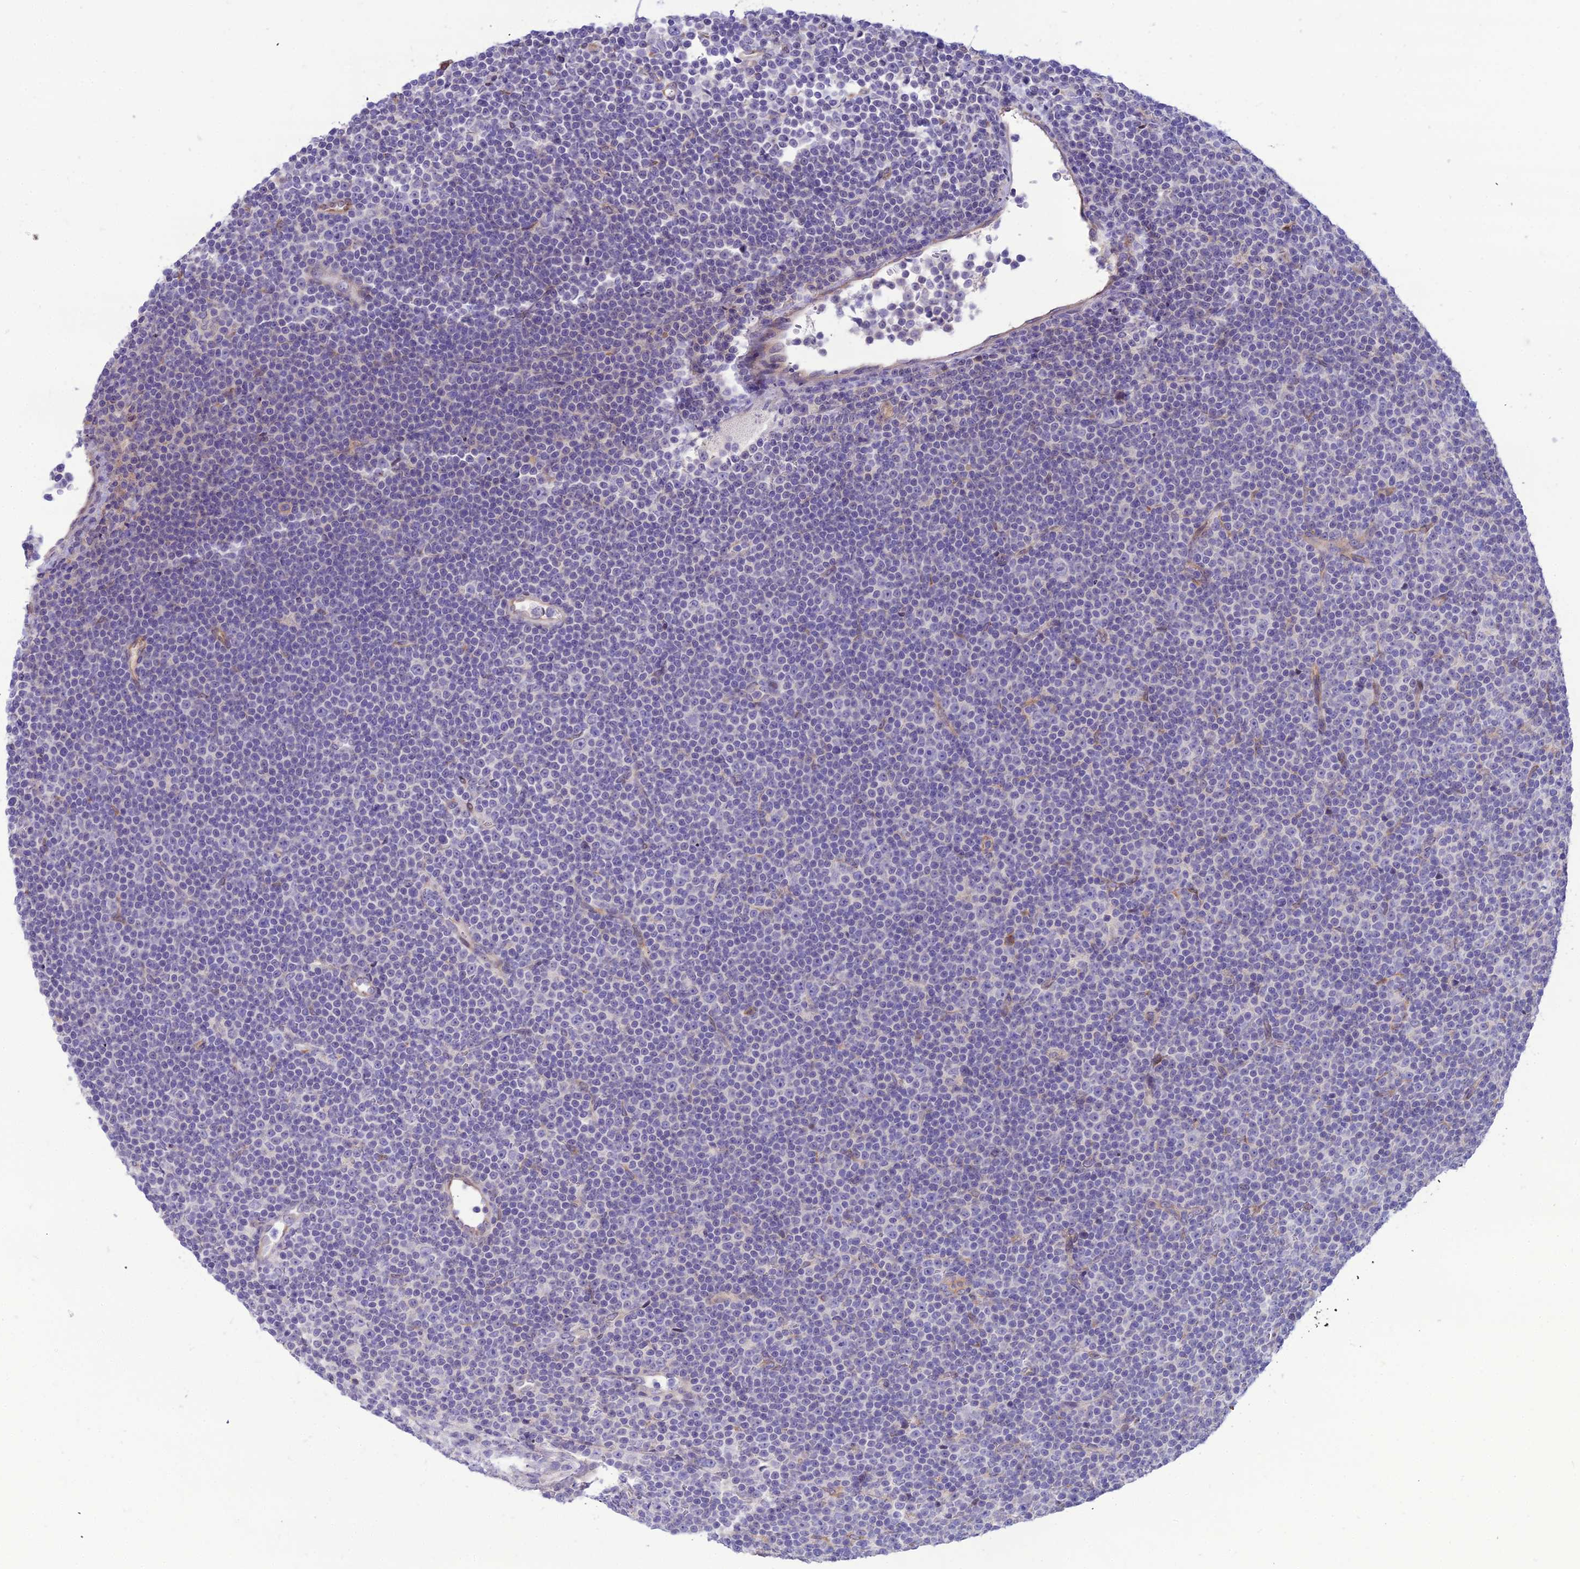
{"staining": {"intensity": "negative", "quantity": "none", "location": "none"}, "tissue": "lymphoma", "cell_type": "Tumor cells", "image_type": "cancer", "snomed": [{"axis": "morphology", "description": "Malignant lymphoma, non-Hodgkin's type, Low grade"}, {"axis": "topography", "description": "Lymph node"}], "caption": "Image shows no protein staining in tumor cells of lymphoma tissue.", "gene": "MB21D2", "patient": {"sex": "female", "age": 67}}